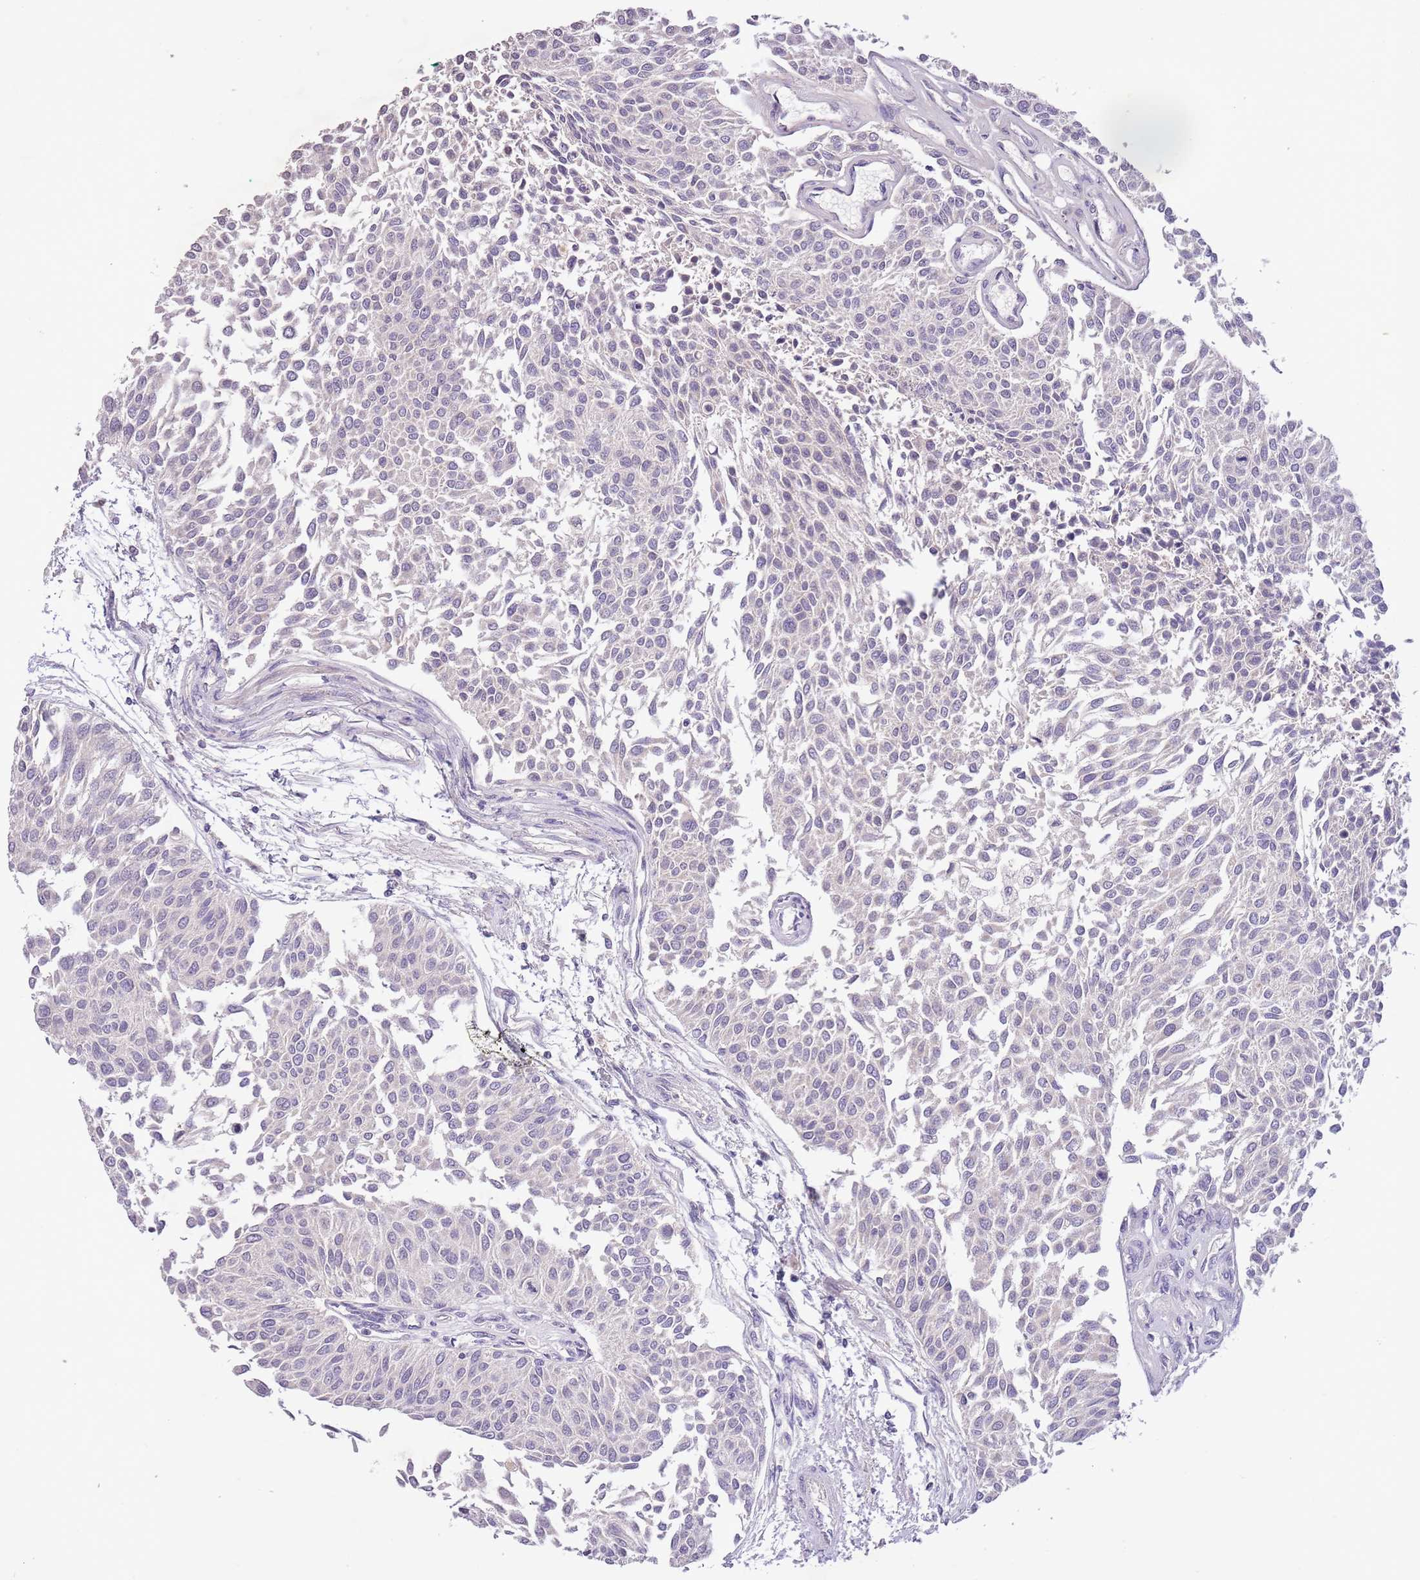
{"staining": {"intensity": "negative", "quantity": "none", "location": "none"}, "tissue": "urothelial cancer", "cell_type": "Tumor cells", "image_type": "cancer", "snomed": [{"axis": "morphology", "description": "Urothelial carcinoma, NOS"}, {"axis": "topography", "description": "Urinary bladder"}], "caption": "Immunohistochemical staining of human urothelial cancer demonstrates no significant expression in tumor cells.", "gene": "ZNF658", "patient": {"sex": "male", "age": 55}}